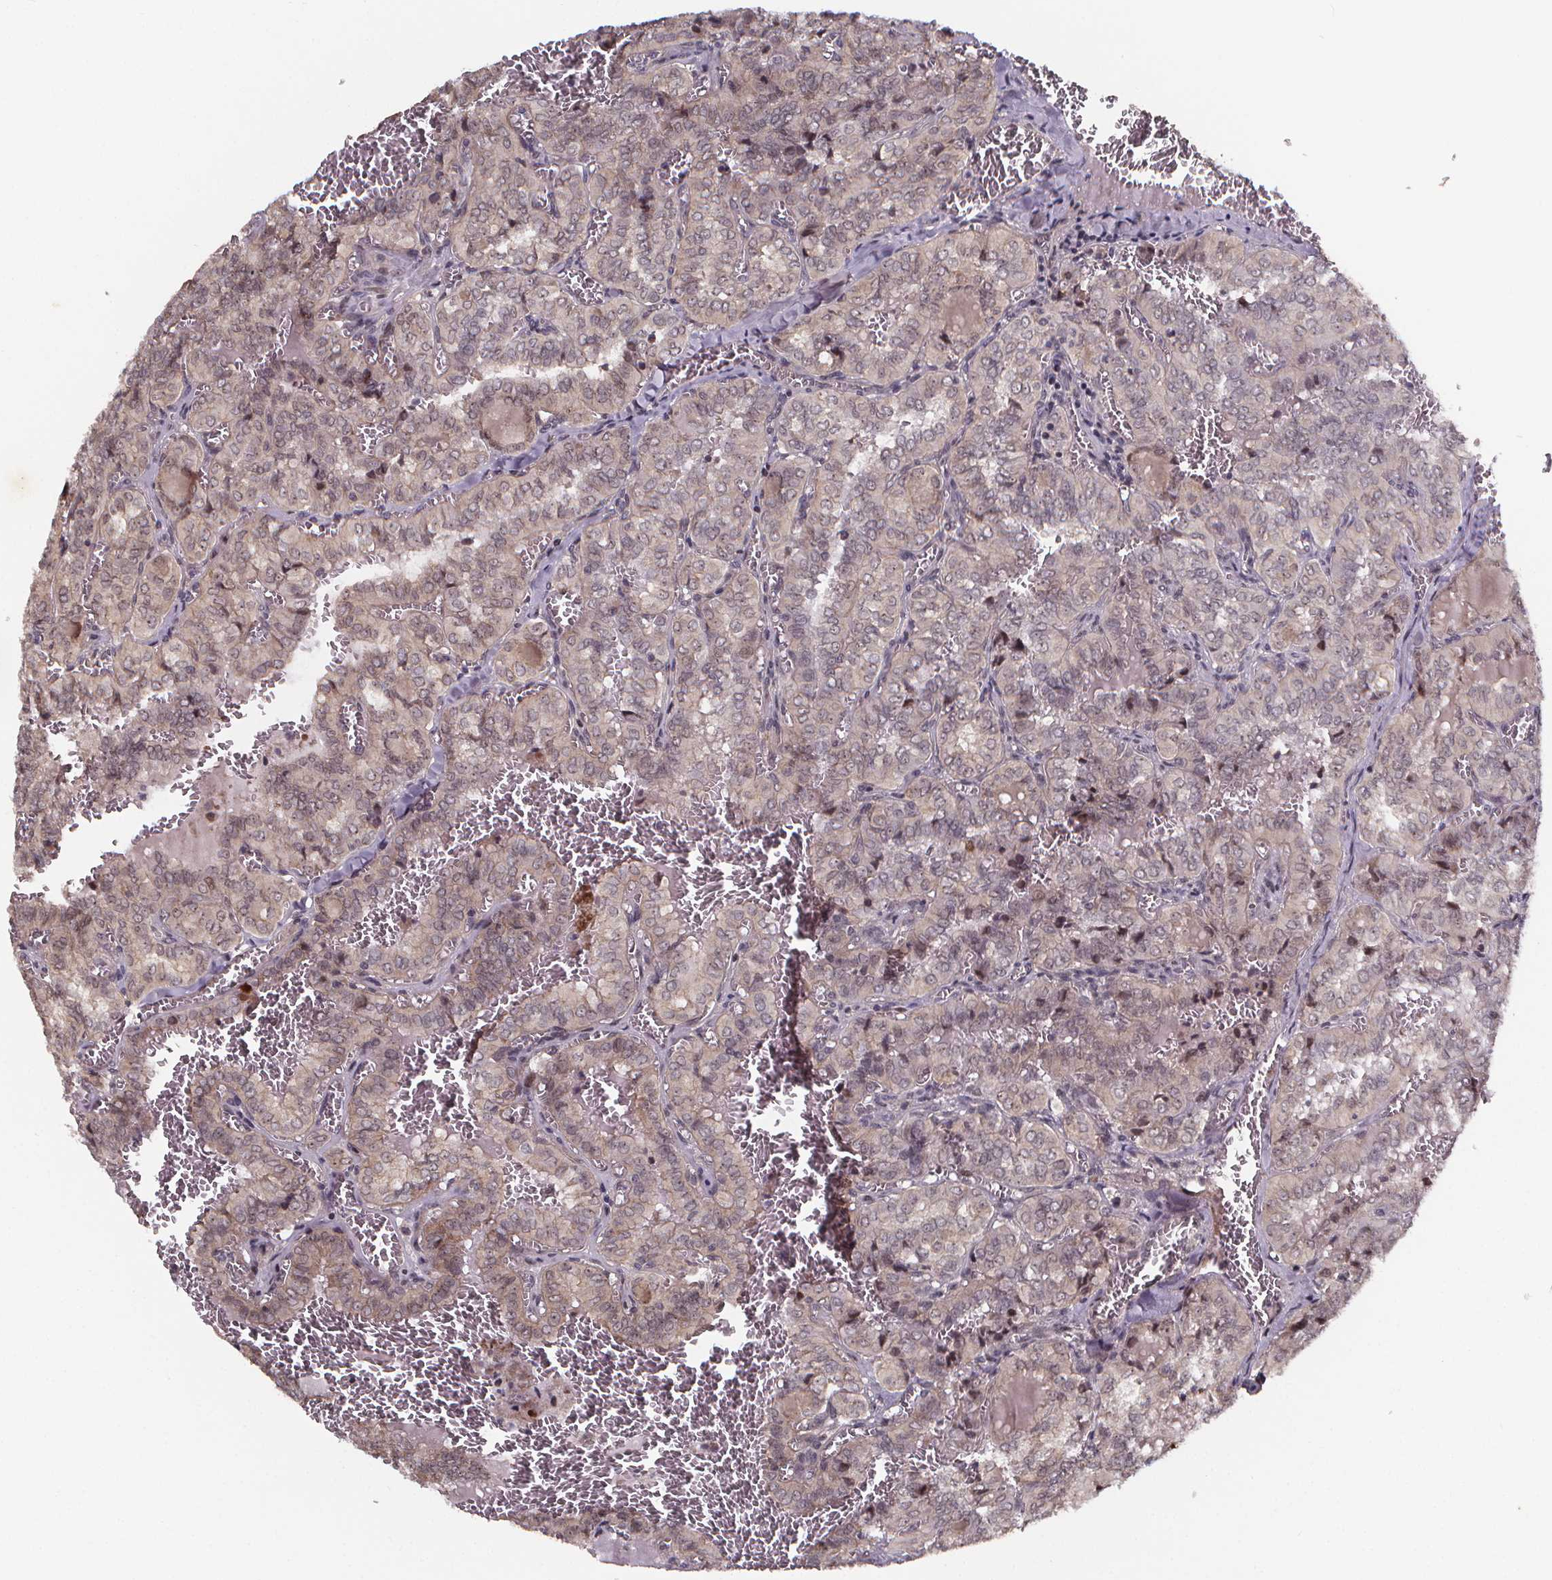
{"staining": {"intensity": "weak", "quantity": "25%-75%", "location": "nuclear"}, "tissue": "thyroid cancer", "cell_type": "Tumor cells", "image_type": "cancer", "snomed": [{"axis": "morphology", "description": "Papillary adenocarcinoma, NOS"}, {"axis": "topography", "description": "Thyroid gland"}], "caption": "Protein expression analysis of human thyroid cancer (papillary adenocarcinoma) reveals weak nuclear staining in about 25%-75% of tumor cells. (DAB (3,3'-diaminobenzidine) IHC with brightfield microscopy, high magnification).", "gene": "DDIT3", "patient": {"sex": "female", "age": 41}}